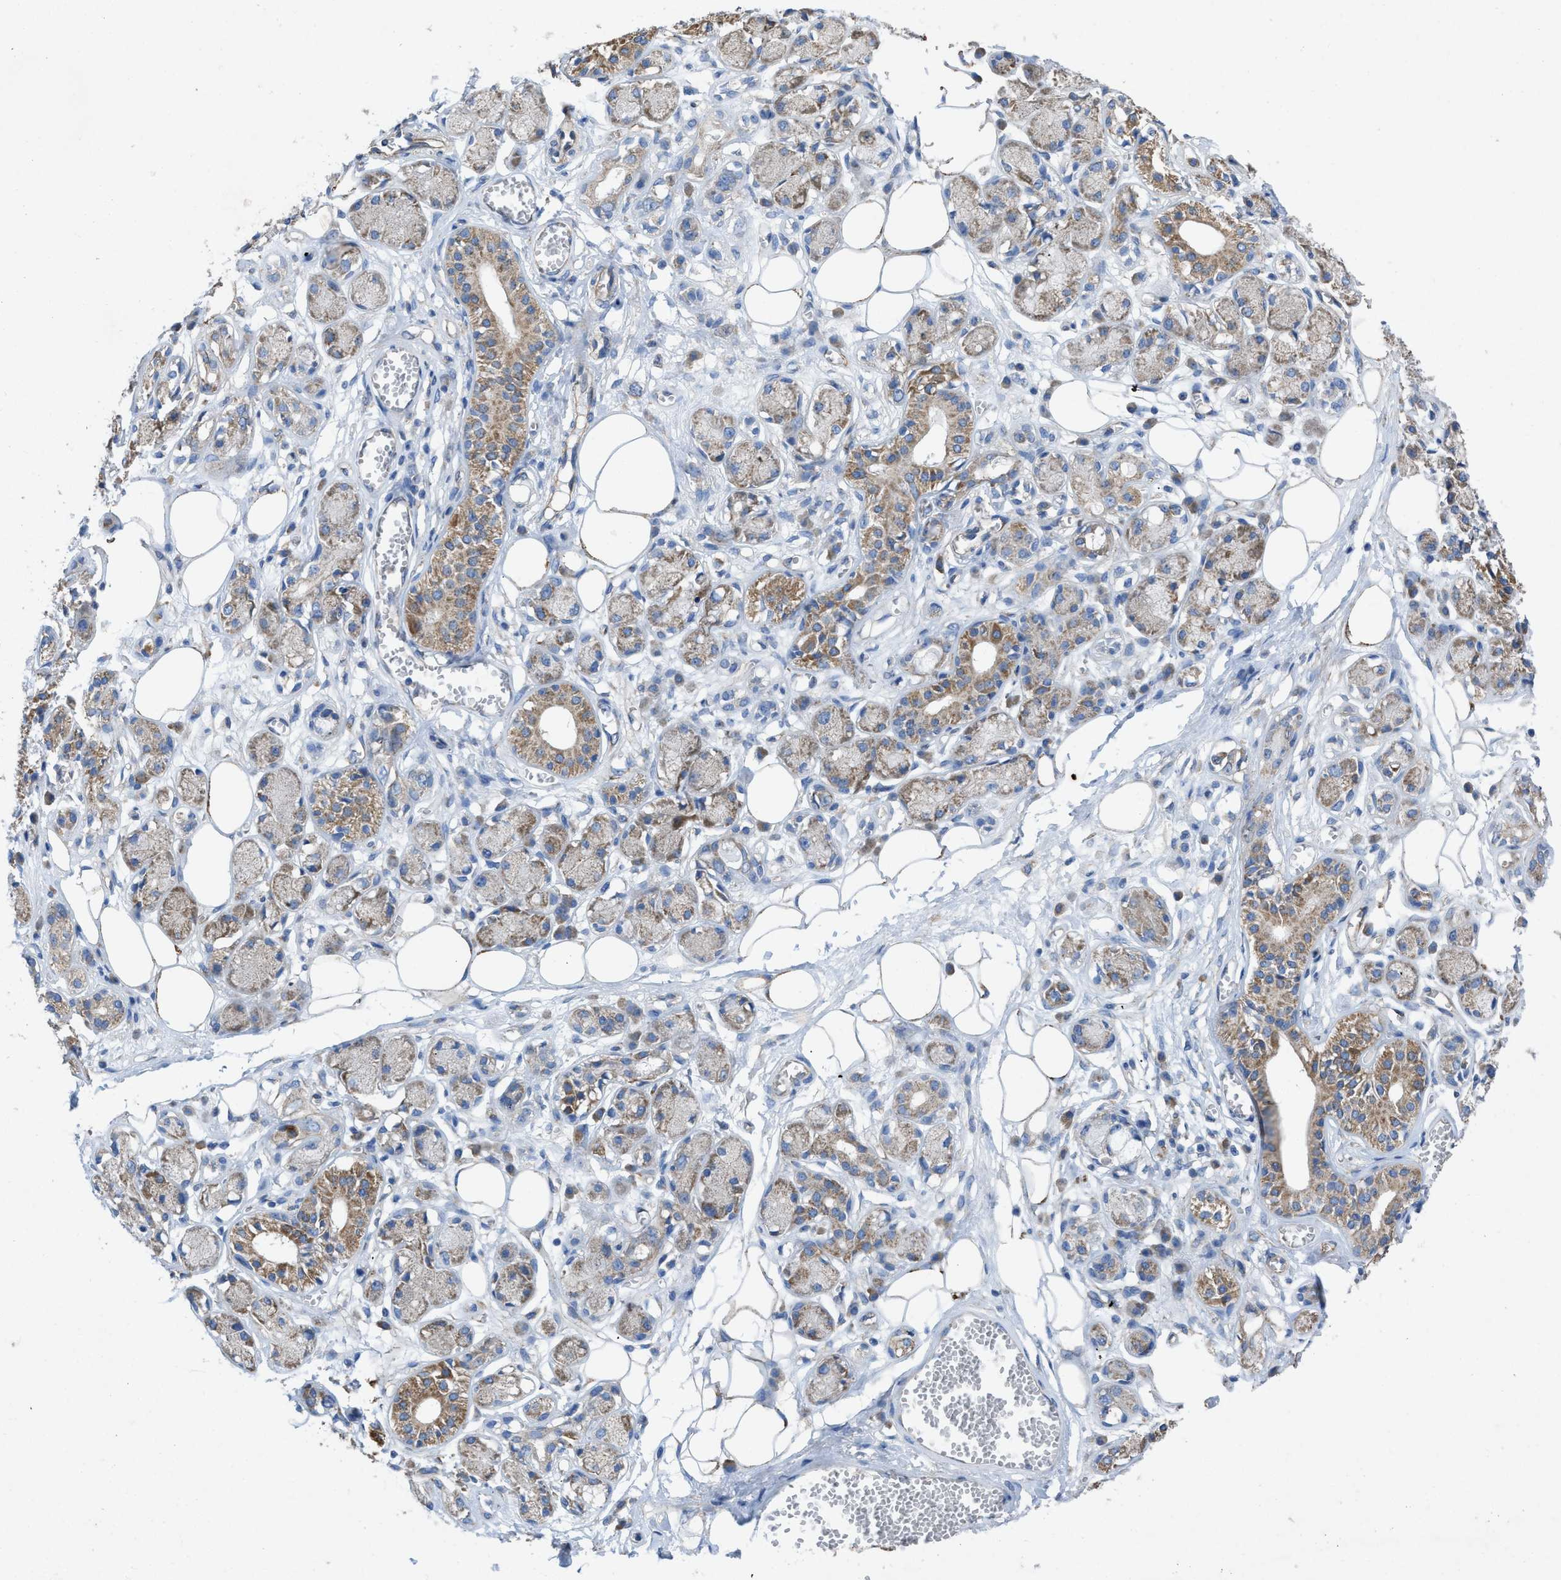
{"staining": {"intensity": "moderate", "quantity": "25%-75%", "location": "cytoplasmic/membranous"}, "tissue": "adipose tissue", "cell_type": "Adipocytes", "image_type": "normal", "snomed": [{"axis": "morphology", "description": "Normal tissue, NOS"}, {"axis": "morphology", "description": "Inflammation, NOS"}, {"axis": "topography", "description": "Salivary gland"}, {"axis": "topography", "description": "Peripheral nerve tissue"}], "caption": "Benign adipose tissue exhibits moderate cytoplasmic/membranous expression in about 25%-75% of adipocytes, visualized by immunohistochemistry. (Brightfield microscopy of DAB IHC at high magnification).", "gene": "DOLPP1", "patient": {"sex": "female", "age": 75}}